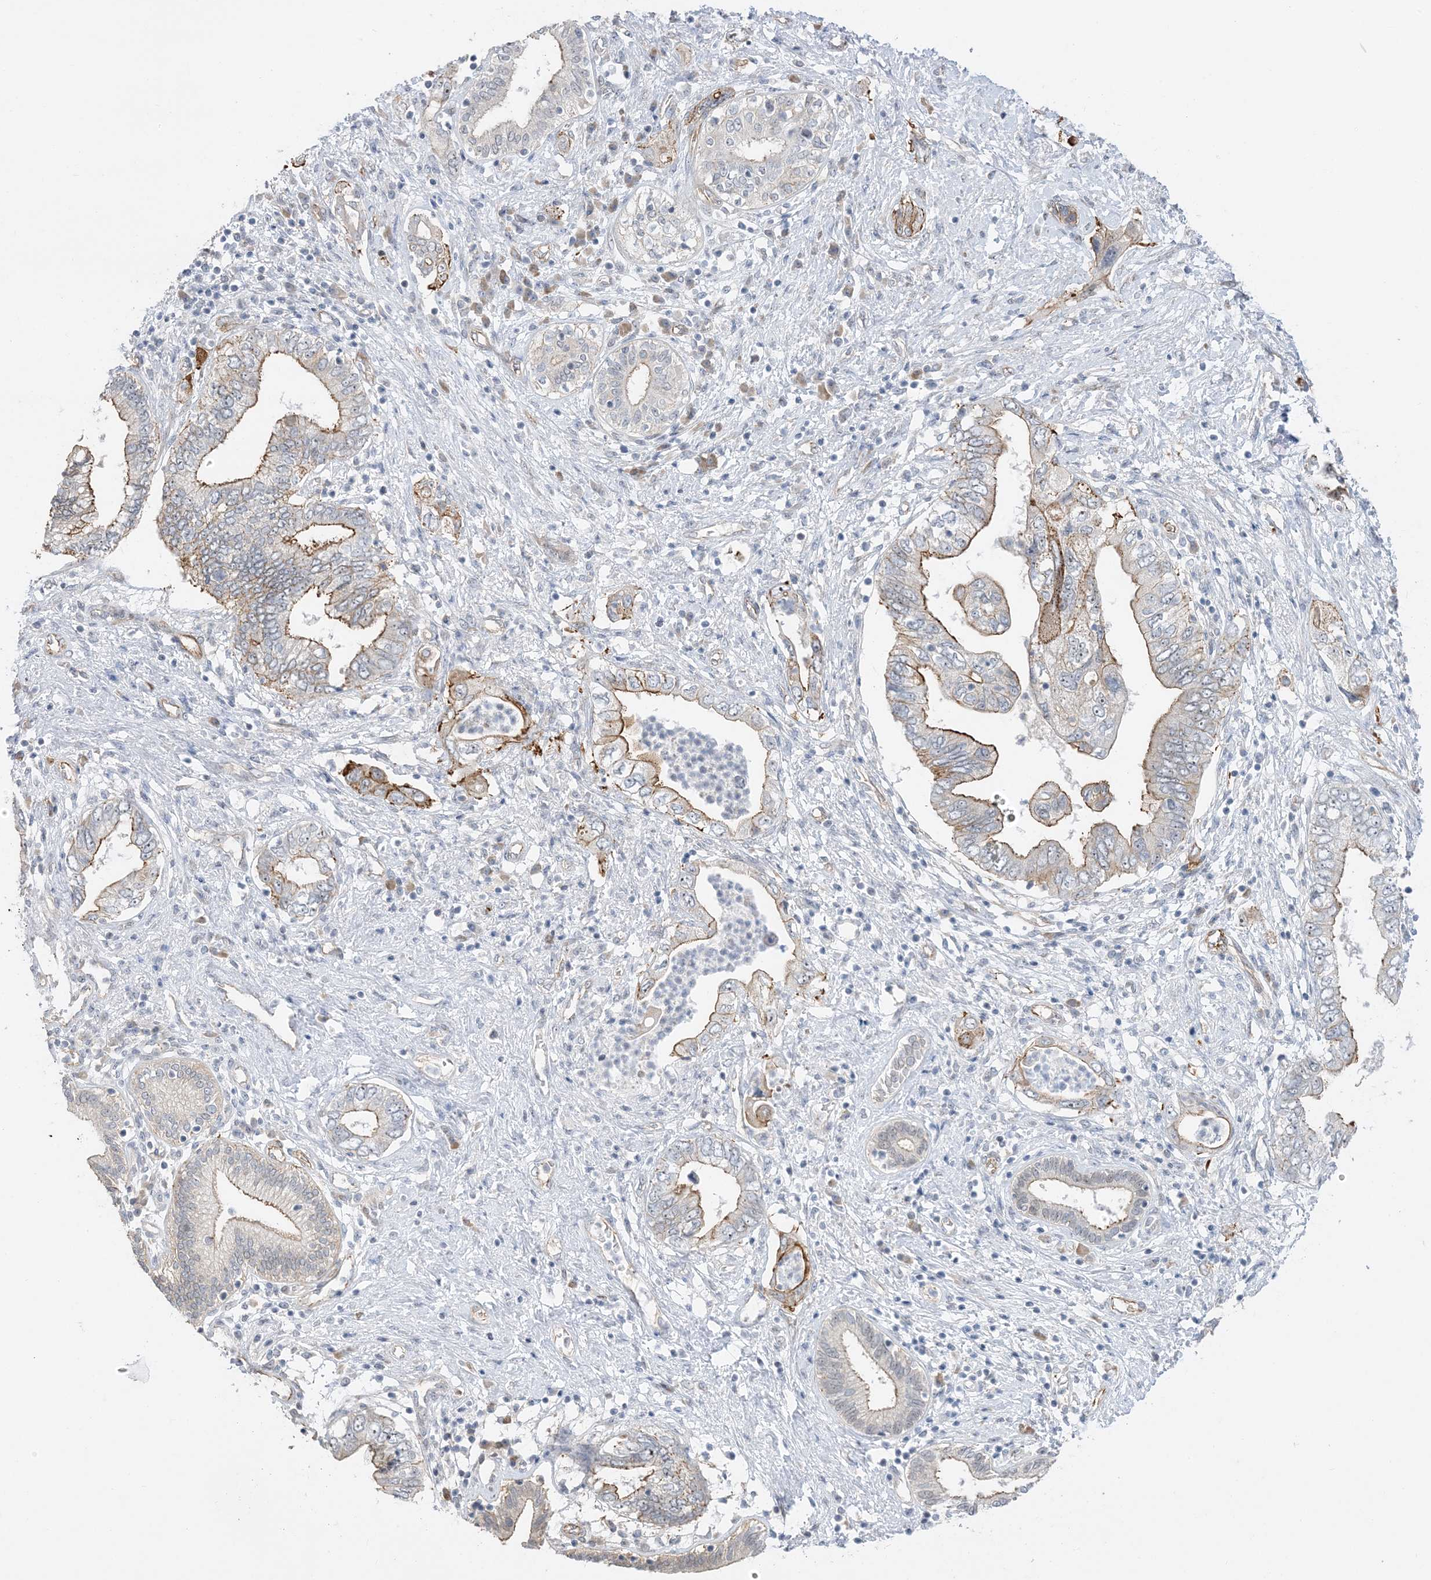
{"staining": {"intensity": "moderate", "quantity": "25%-75%", "location": "cytoplasmic/membranous"}, "tissue": "pancreatic cancer", "cell_type": "Tumor cells", "image_type": "cancer", "snomed": [{"axis": "morphology", "description": "Adenocarcinoma, NOS"}, {"axis": "topography", "description": "Pancreas"}], "caption": "A histopathology image of pancreatic cancer (adenocarcinoma) stained for a protein demonstrates moderate cytoplasmic/membranous brown staining in tumor cells.", "gene": "IL36B", "patient": {"sex": "female", "age": 73}}